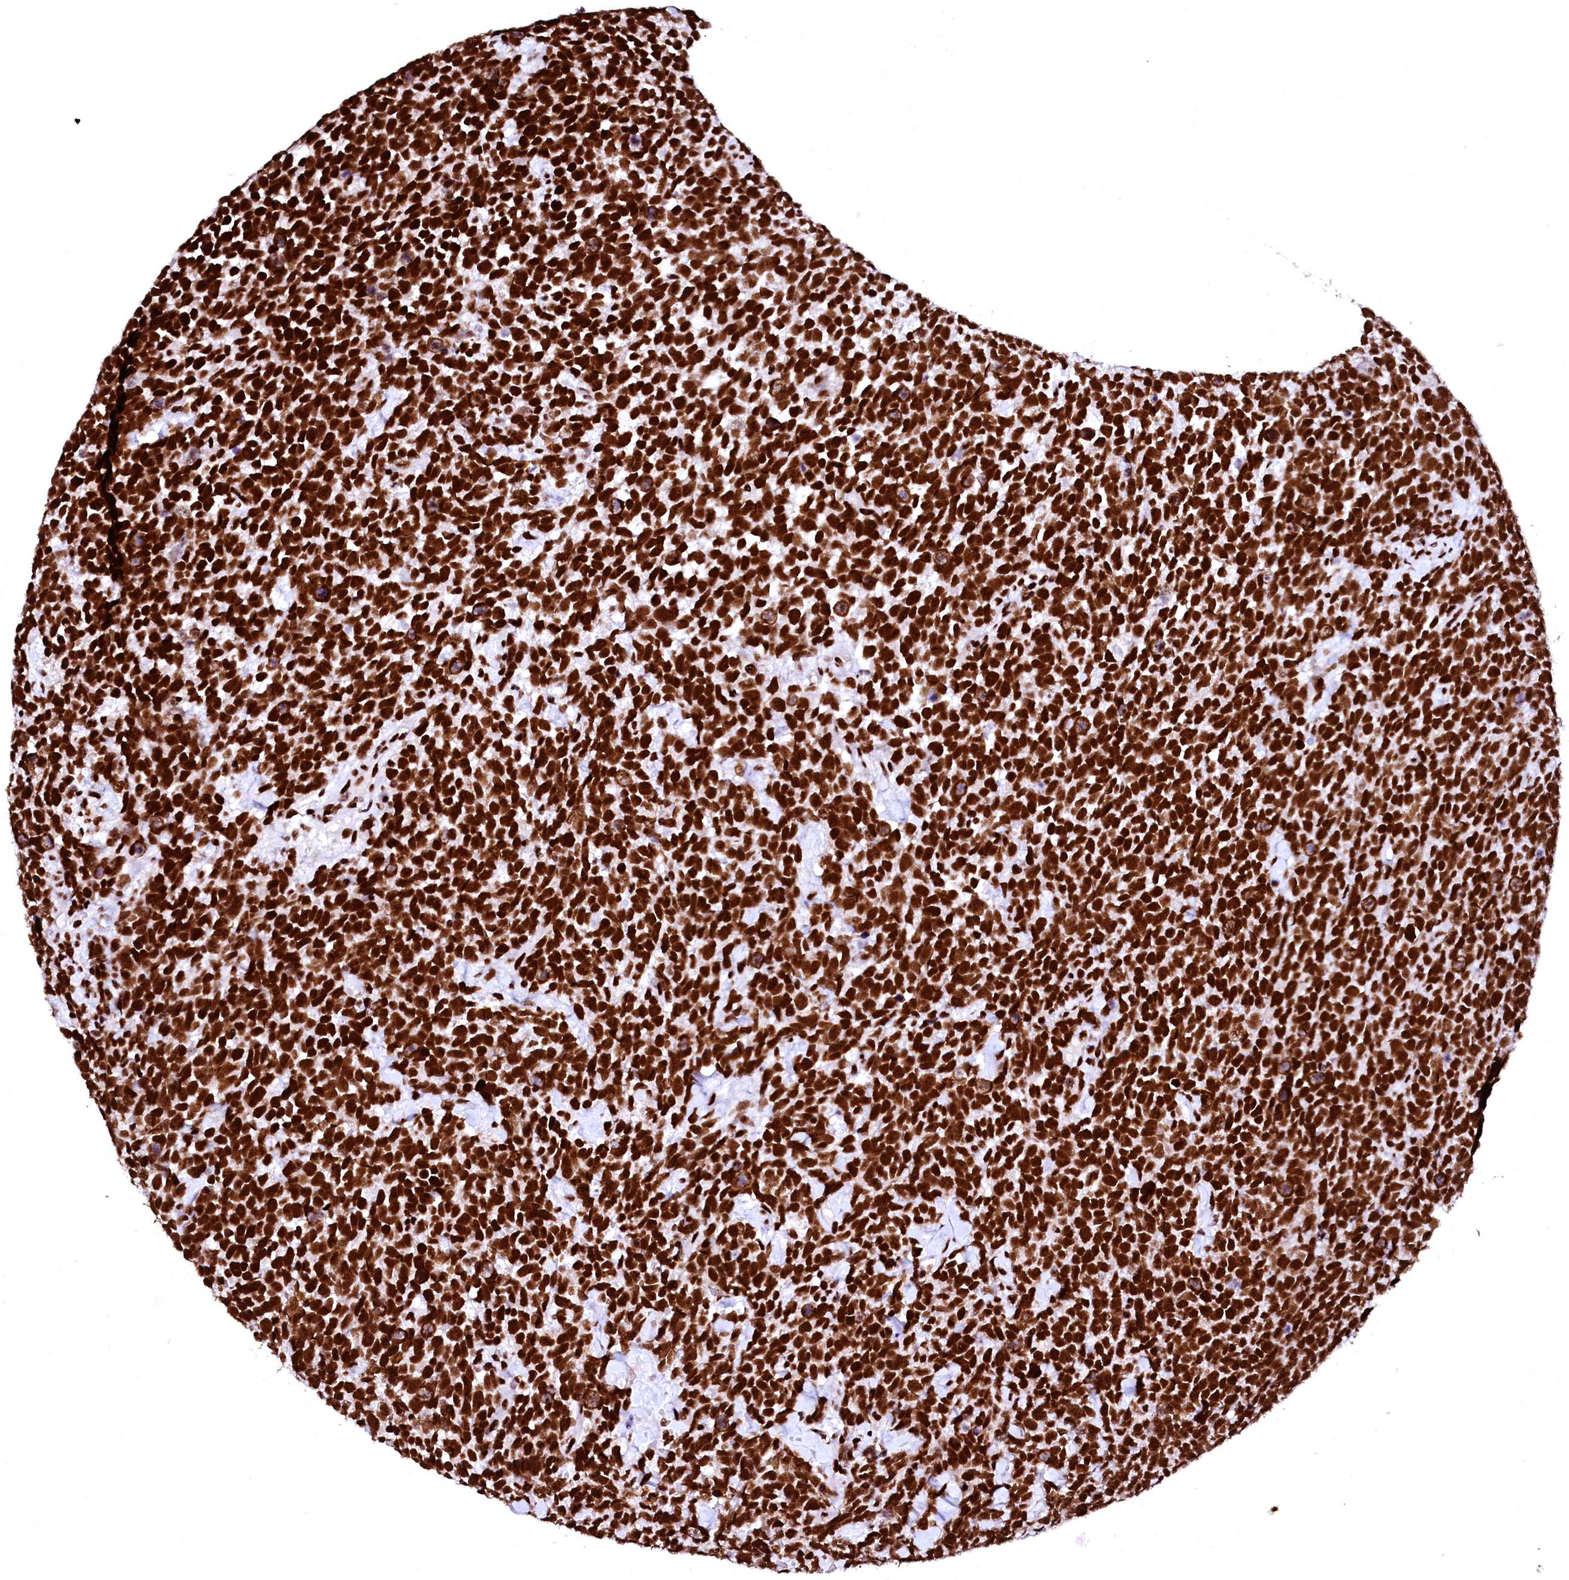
{"staining": {"intensity": "strong", "quantity": ">75%", "location": "nuclear"}, "tissue": "urothelial cancer", "cell_type": "Tumor cells", "image_type": "cancer", "snomed": [{"axis": "morphology", "description": "Urothelial carcinoma, High grade"}, {"axis": "topography", "description": "Urinary bladder"}], "caption": "This photomicrograph exhibits urothelial cancer stained with immunohistochemistry to label a protein in brown. The nuclear of tumor cells show strong positivity for the protein. Nuclei are counter-stained blue.", "gene": "CPSF6", "patient": {"sex": "female", "age": 82}}